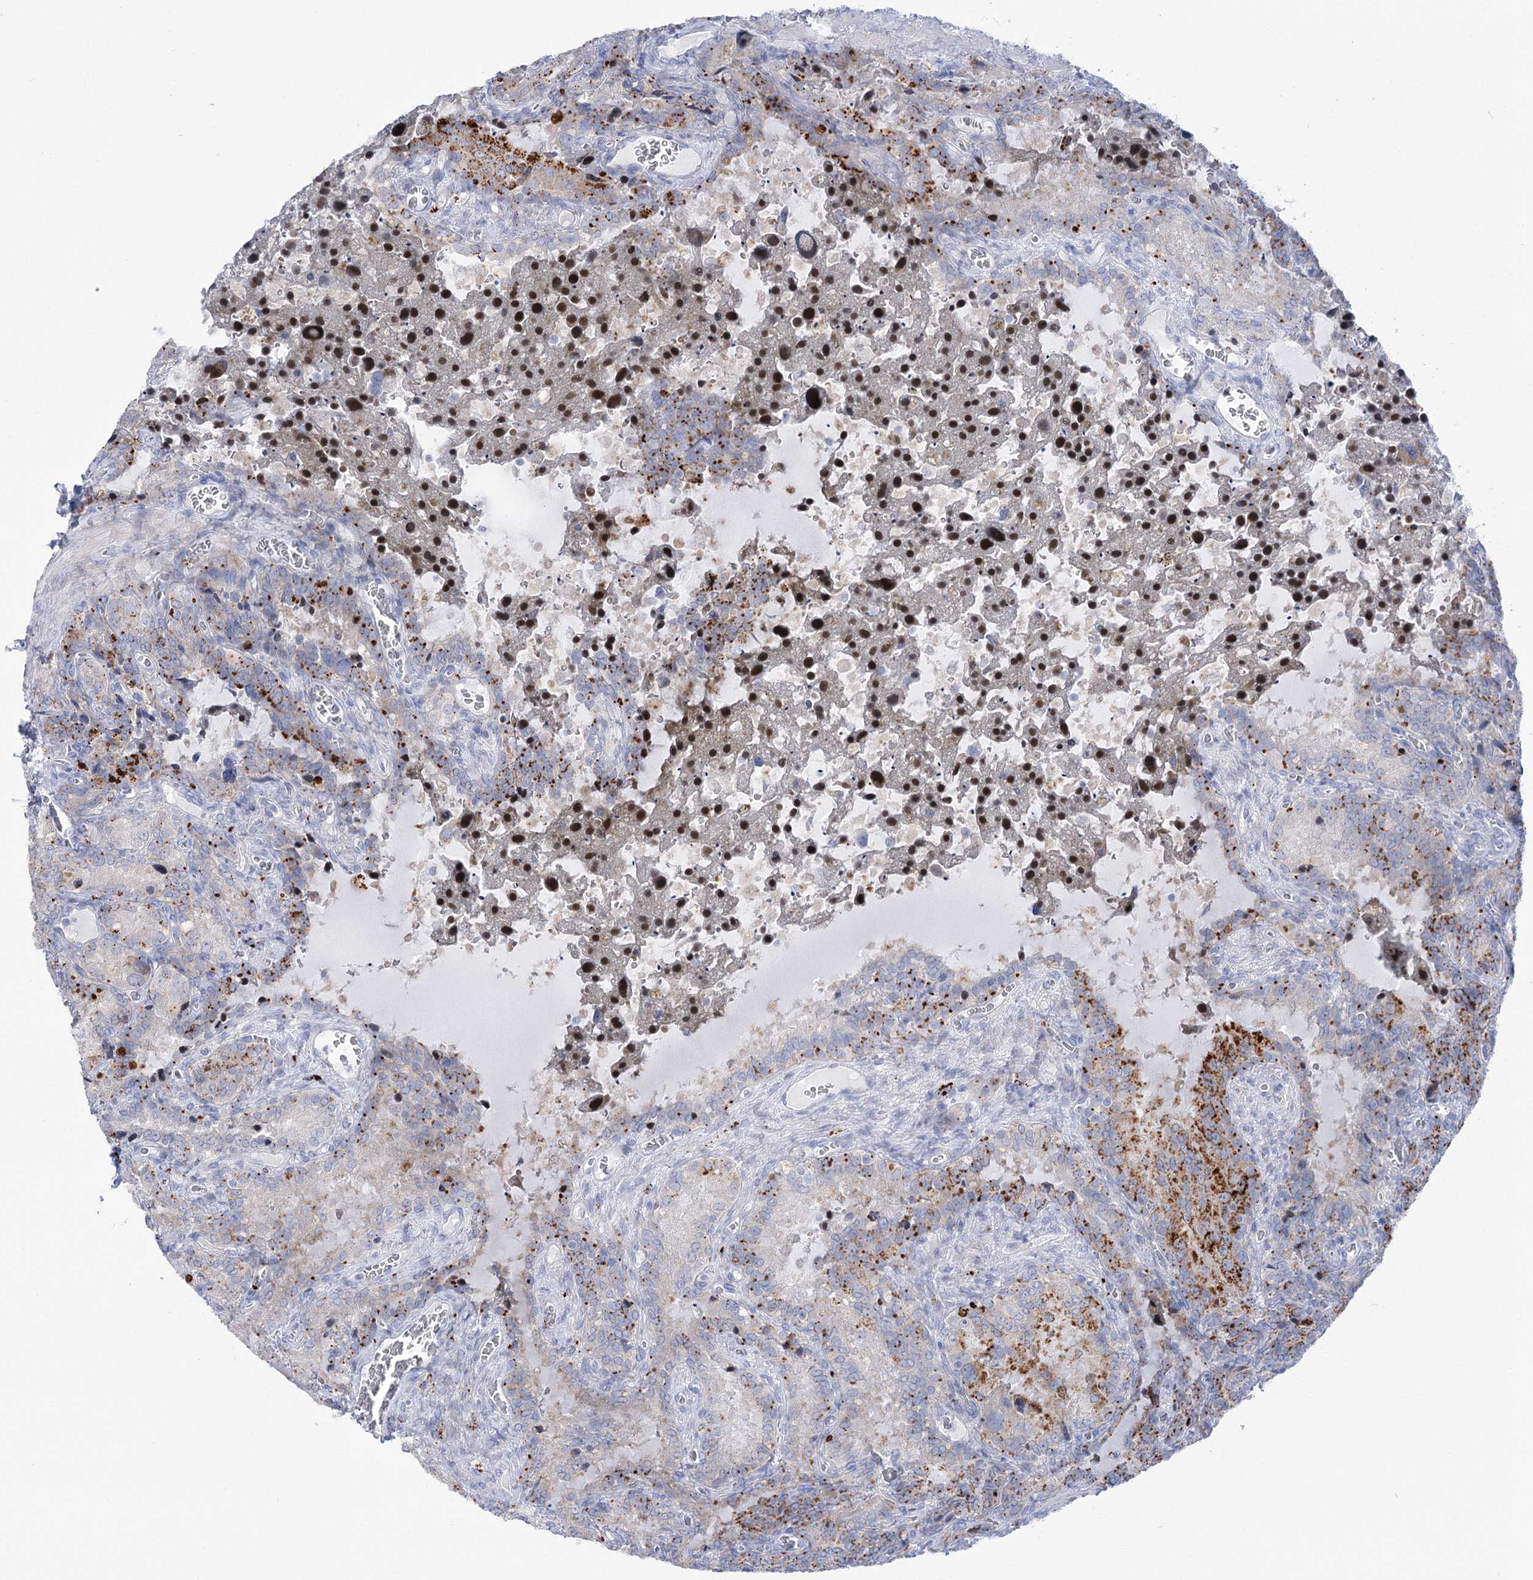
{"staining": {"intensity": "moderate", "quantity": "<25%", "location": "cytoplasmic/membranous"}, "tissue": "seminal vesicle", "cell_type": "Glandular cells", "image_type": "normal", "snomed": [{"axis": "morphology", "description": "Normal tissue, NOS"}, {"axis": "topography", "description": "Seminal veicle"}], "caption": "This image reveals immunohistochemistry (IHC) staining of benign seminal vesicle, with low moderate cytoplasmic/membranous positivity in approximately <25% of glandular cells.", "gene": "SIAE", "patient": {"sex": "male", "age": 62}}